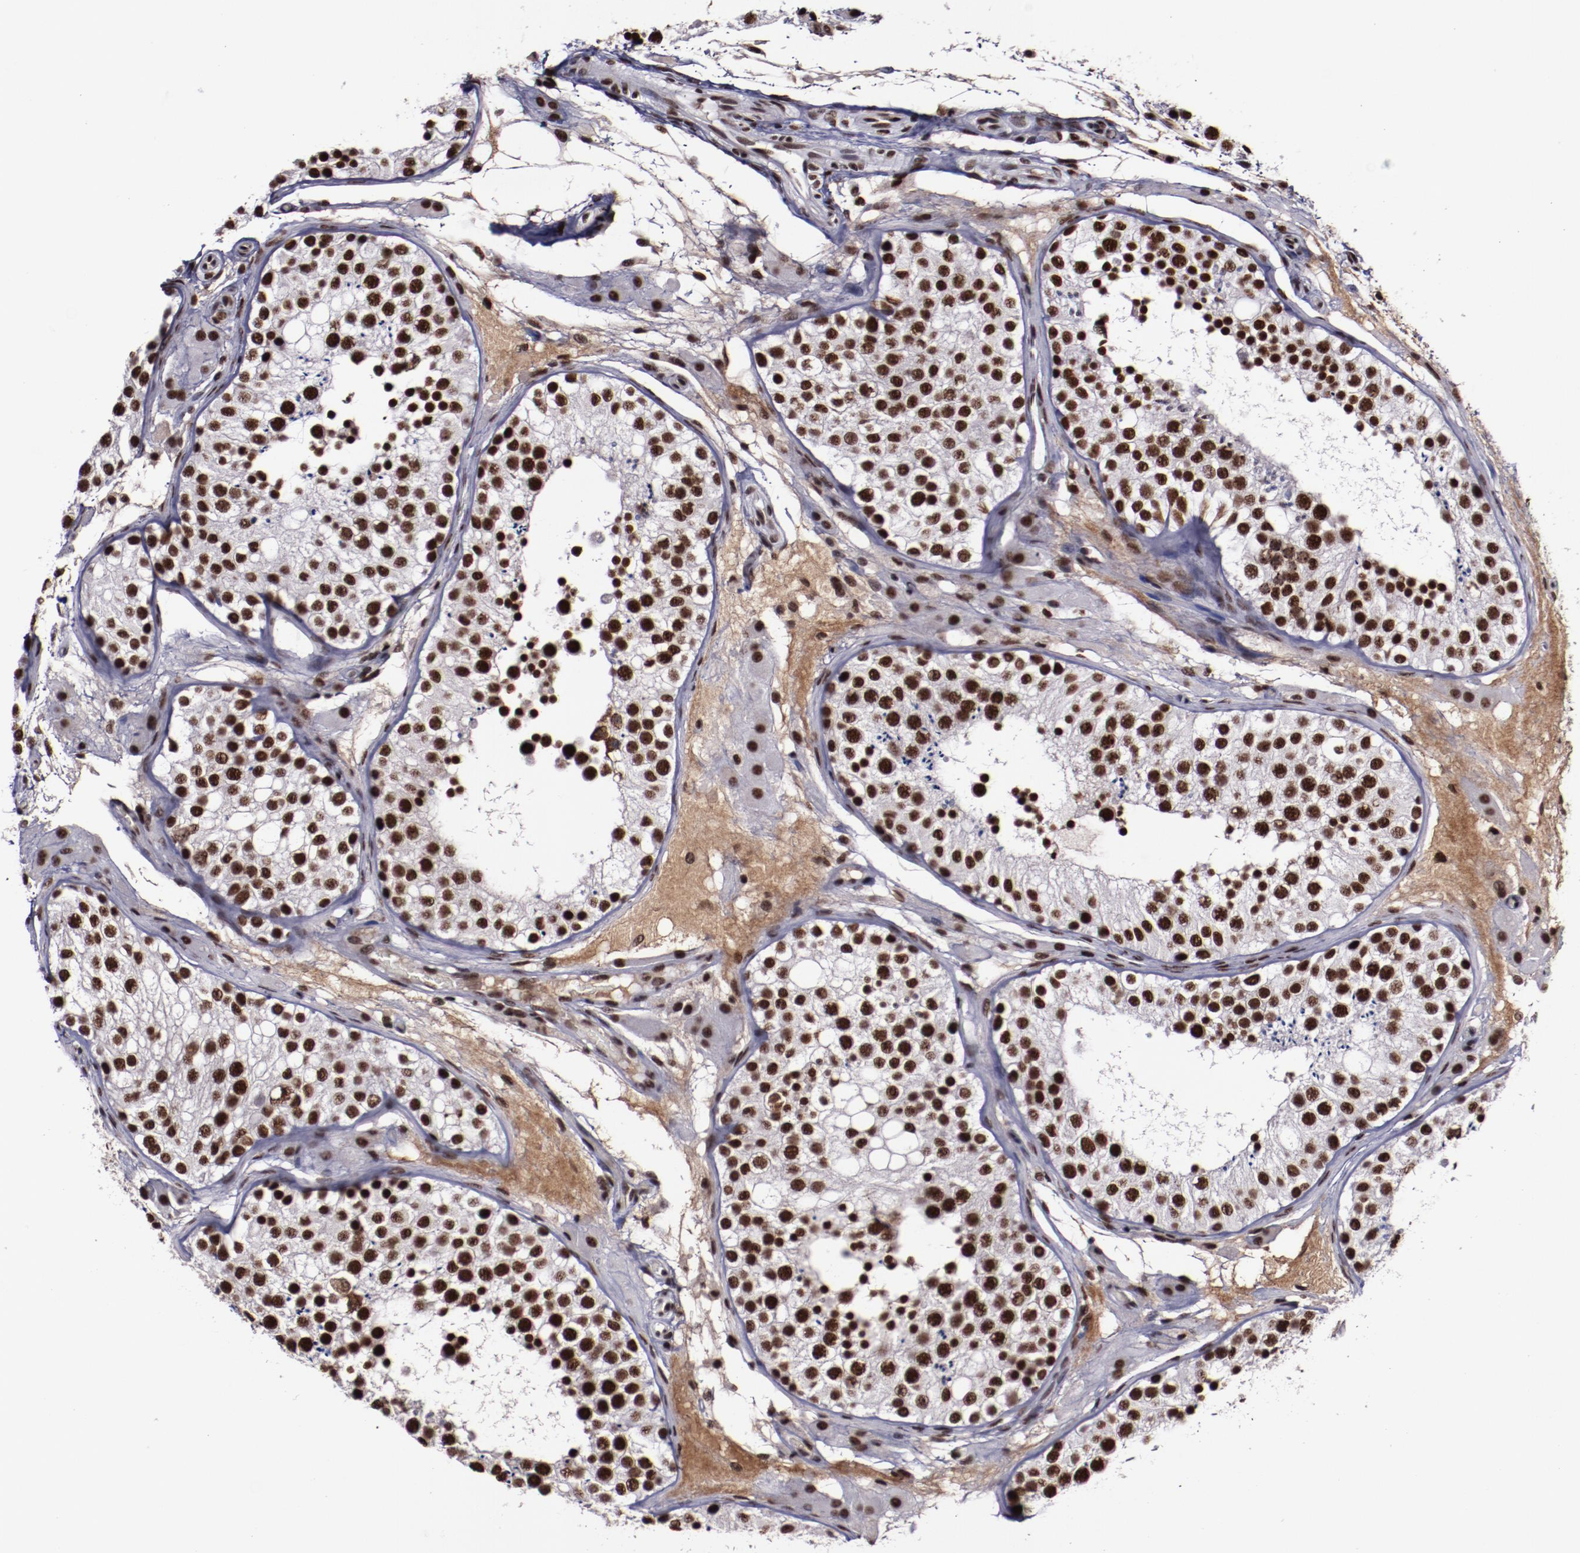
{"staining": {"intensity": "strong", "quantity": ">75%", "location": "nuclear"}, "tissue": "testis", "cell_type": "Cells in seminiferous ducts", "image_type": "normal", "snomed": [{"axis": "morphology", "description": "Normal tissue, NOS"}, {"axis": "topography", "description": "Testis"}], "caption": "Immunohistochemical staining of benign human testis shows high levels of strong nuclear staining in approximately >75% of cells in seminiferous ducts.", "gene": "ERH", "patient": {"sex": "male", "age": 26}}